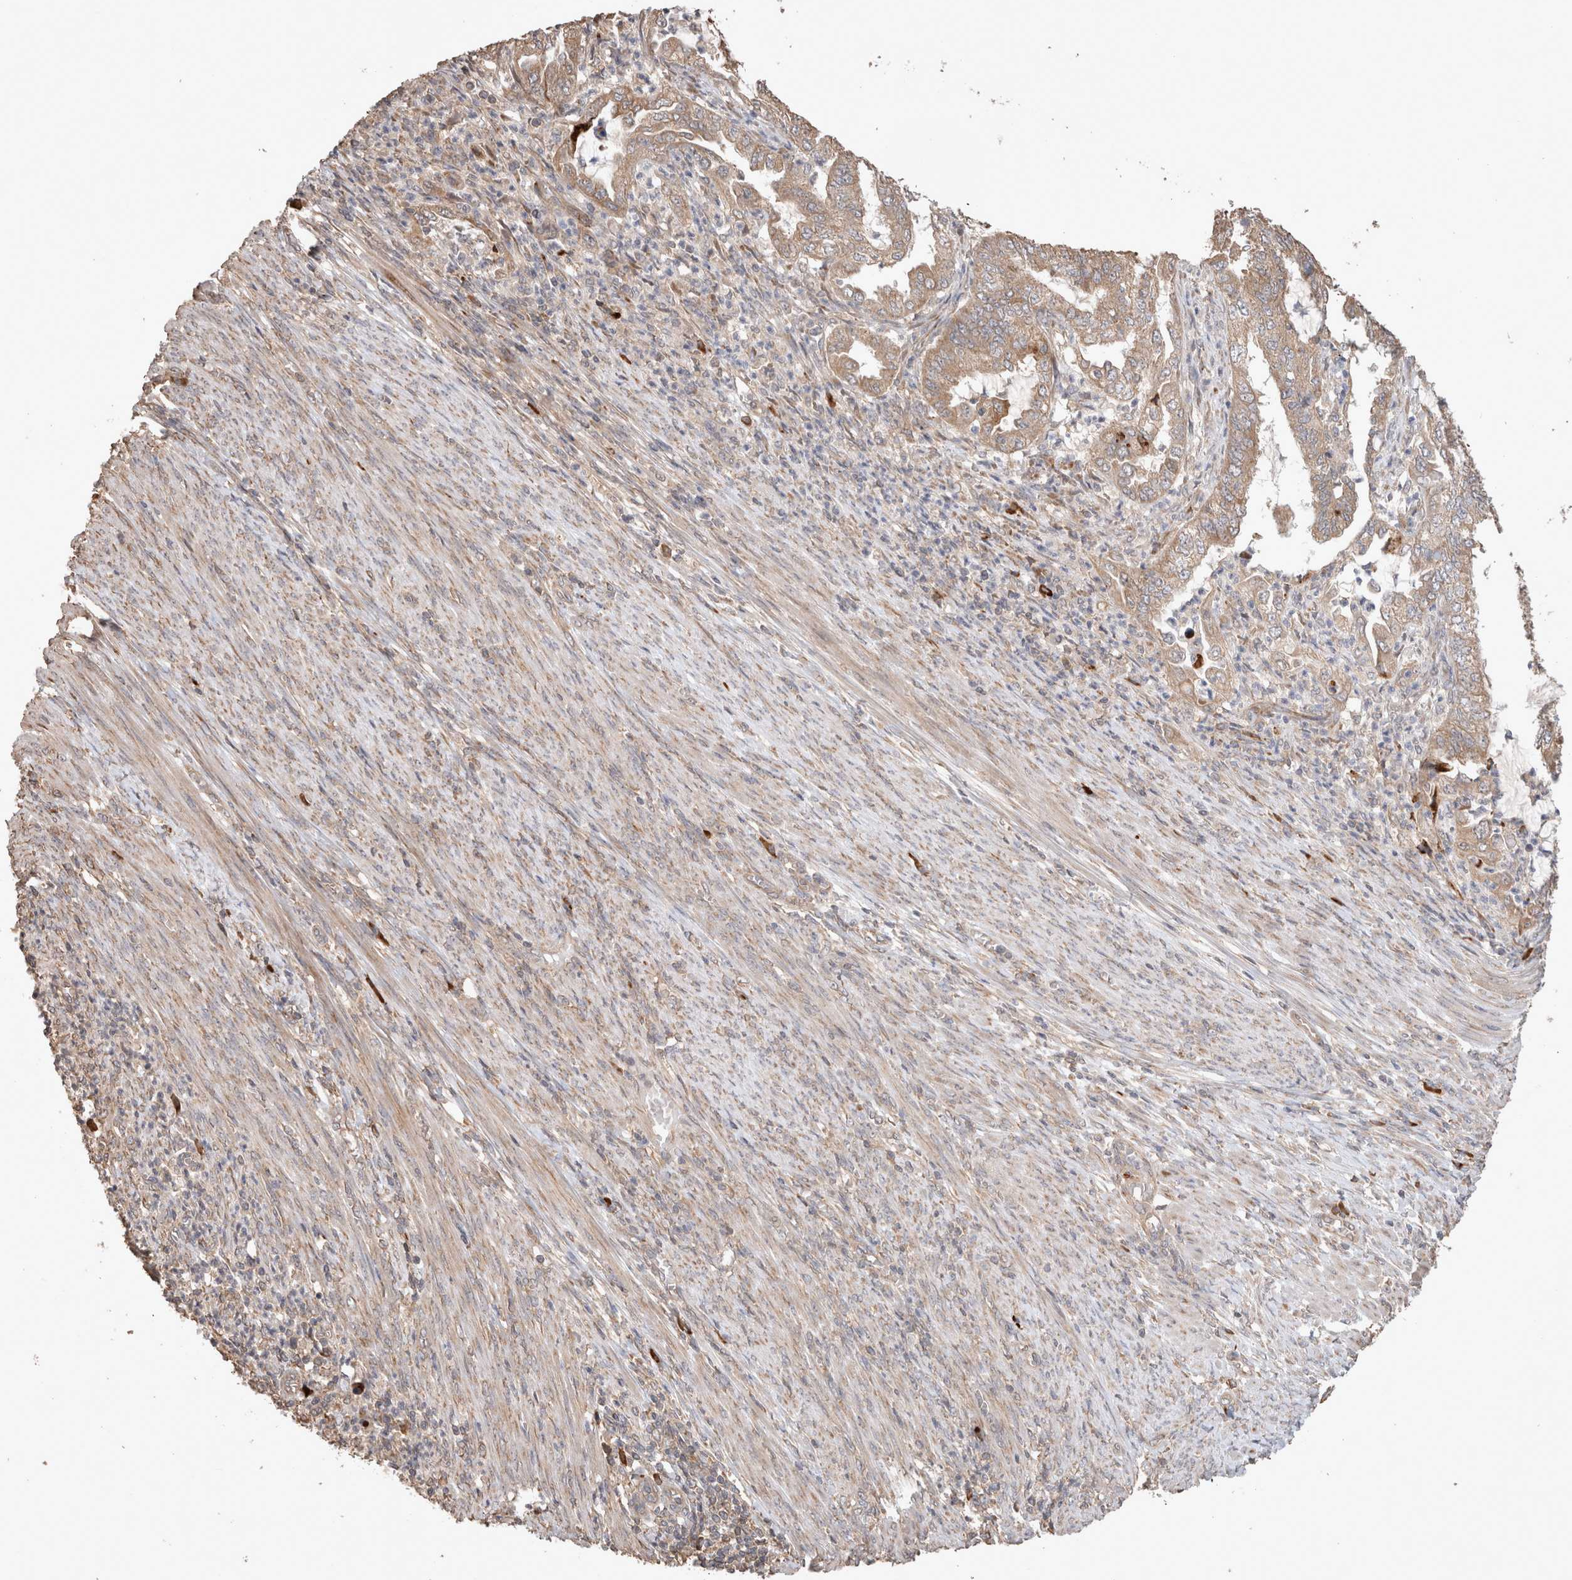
{"staining": {"intensity": "moderate", "quantity": ">75%", "location": "cytoplasmic/membranous"}, "tissue": "endometrial cancer", "cell_type": "Tumor cells", "image_type": "cancer", "snomed": [{"axis": "morphology", "description": "Adenocarcinoma, NOS"}, {"axis": "topography", "description": "Endometrium"}], "caption": "Adenocarcinoma (endometrial) stained for a protein (brown) displays moderate cytoplasmic/membranous positive expression in approximately >75% of tumor cells.", "gene": "HROB", "patient": {"sex": "female", "age": 49}}